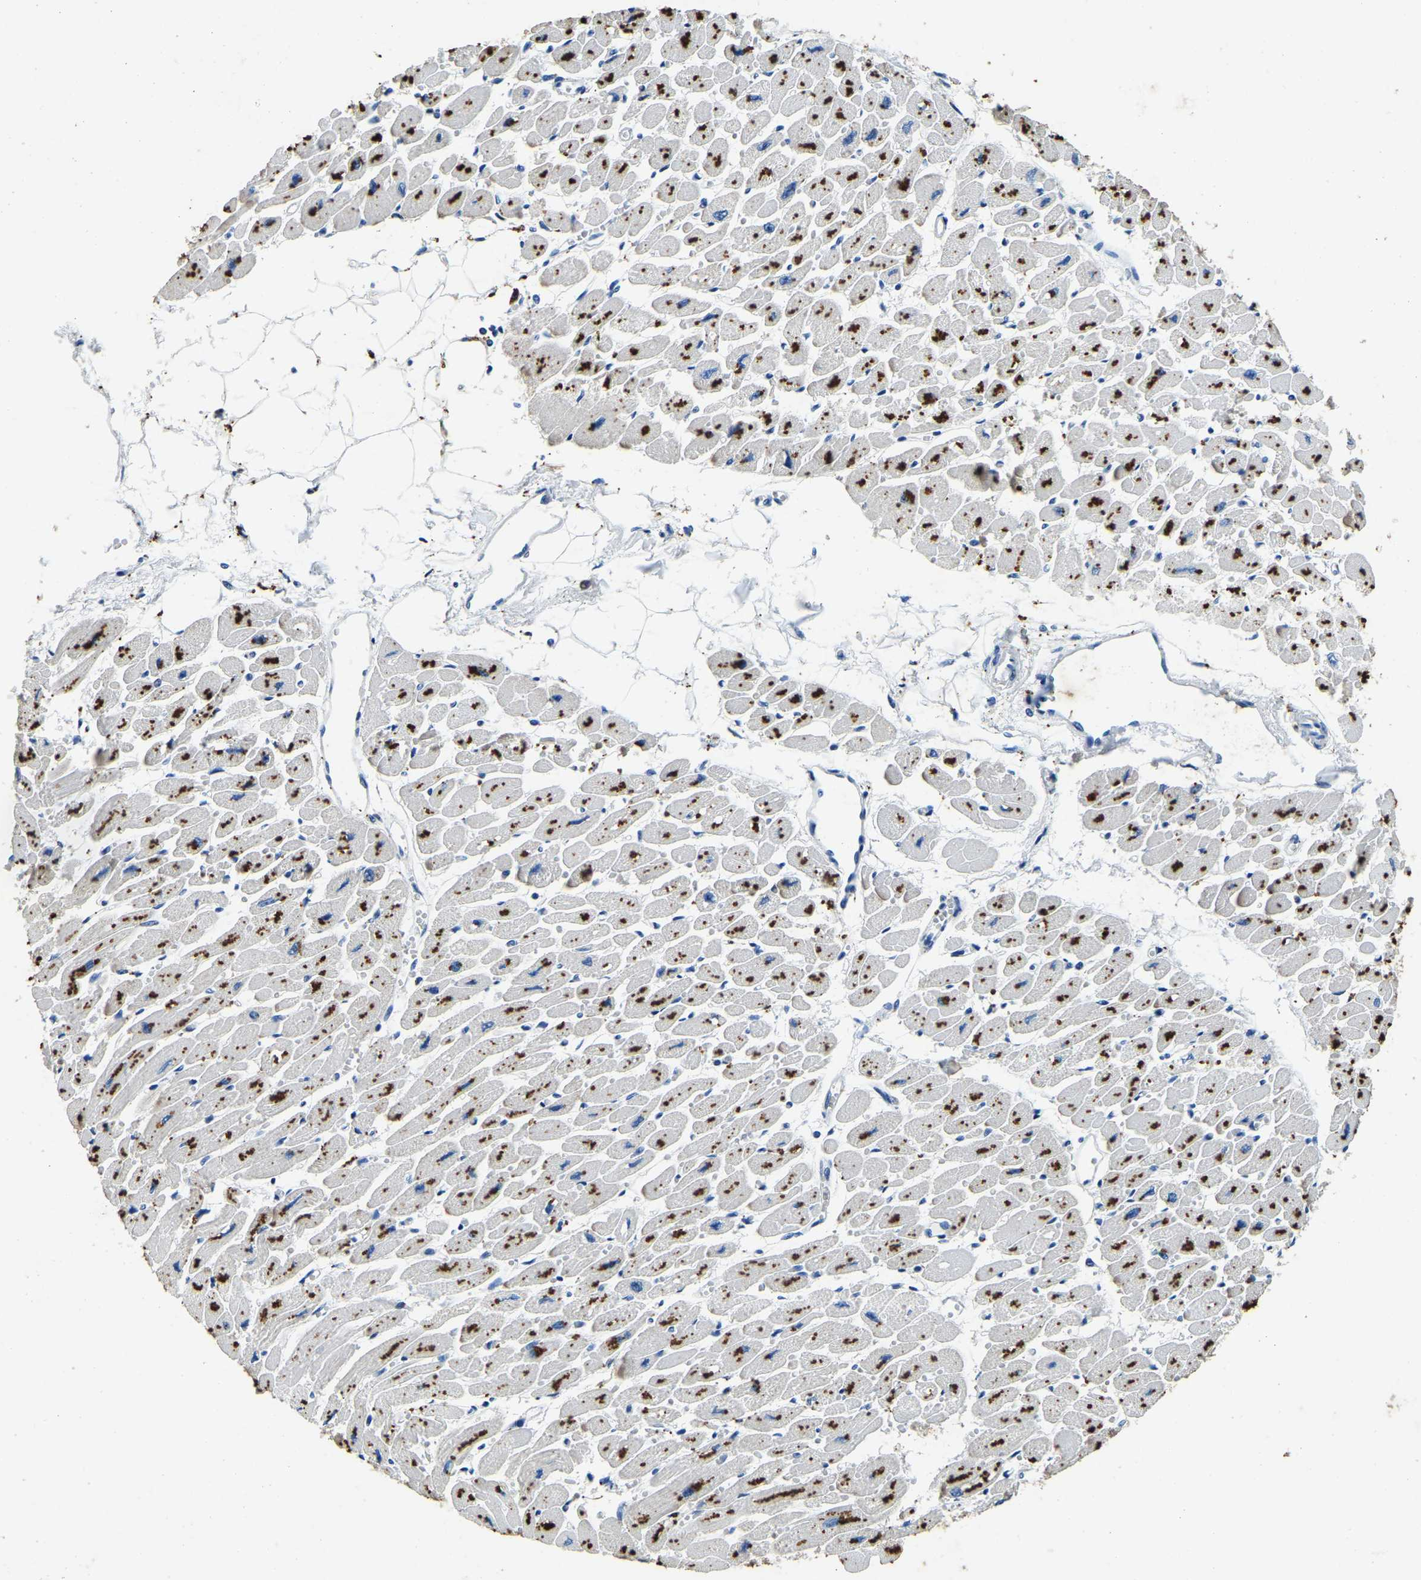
{"staining": {"intensity": "moderate", "quantity": ">75%", "location": "cytoplasmic/membranous"}, "tissue": "heart muscle", "cell_type": "Cardiomyocytes", "image_type": "normal", "snomed": [{"axis": "morphology", "description": "Normal tissue, NOS"}, {"axis": "topography", "description": "Heart"}], "caption": "Immunohistochemical staining of unremarkable human heart muscle reveals medium levels of moderate cytoplasmic/membranous expression in approximately >75% of cardiomyocytes. Using DAB (3,3'-diaminobenzidine) (brown) and hematoxylin (blue) stains, captured at high magnification using brightfield microscopy.", "gene": "UBN2", "patient": {"sex": "female", "age": 54}}